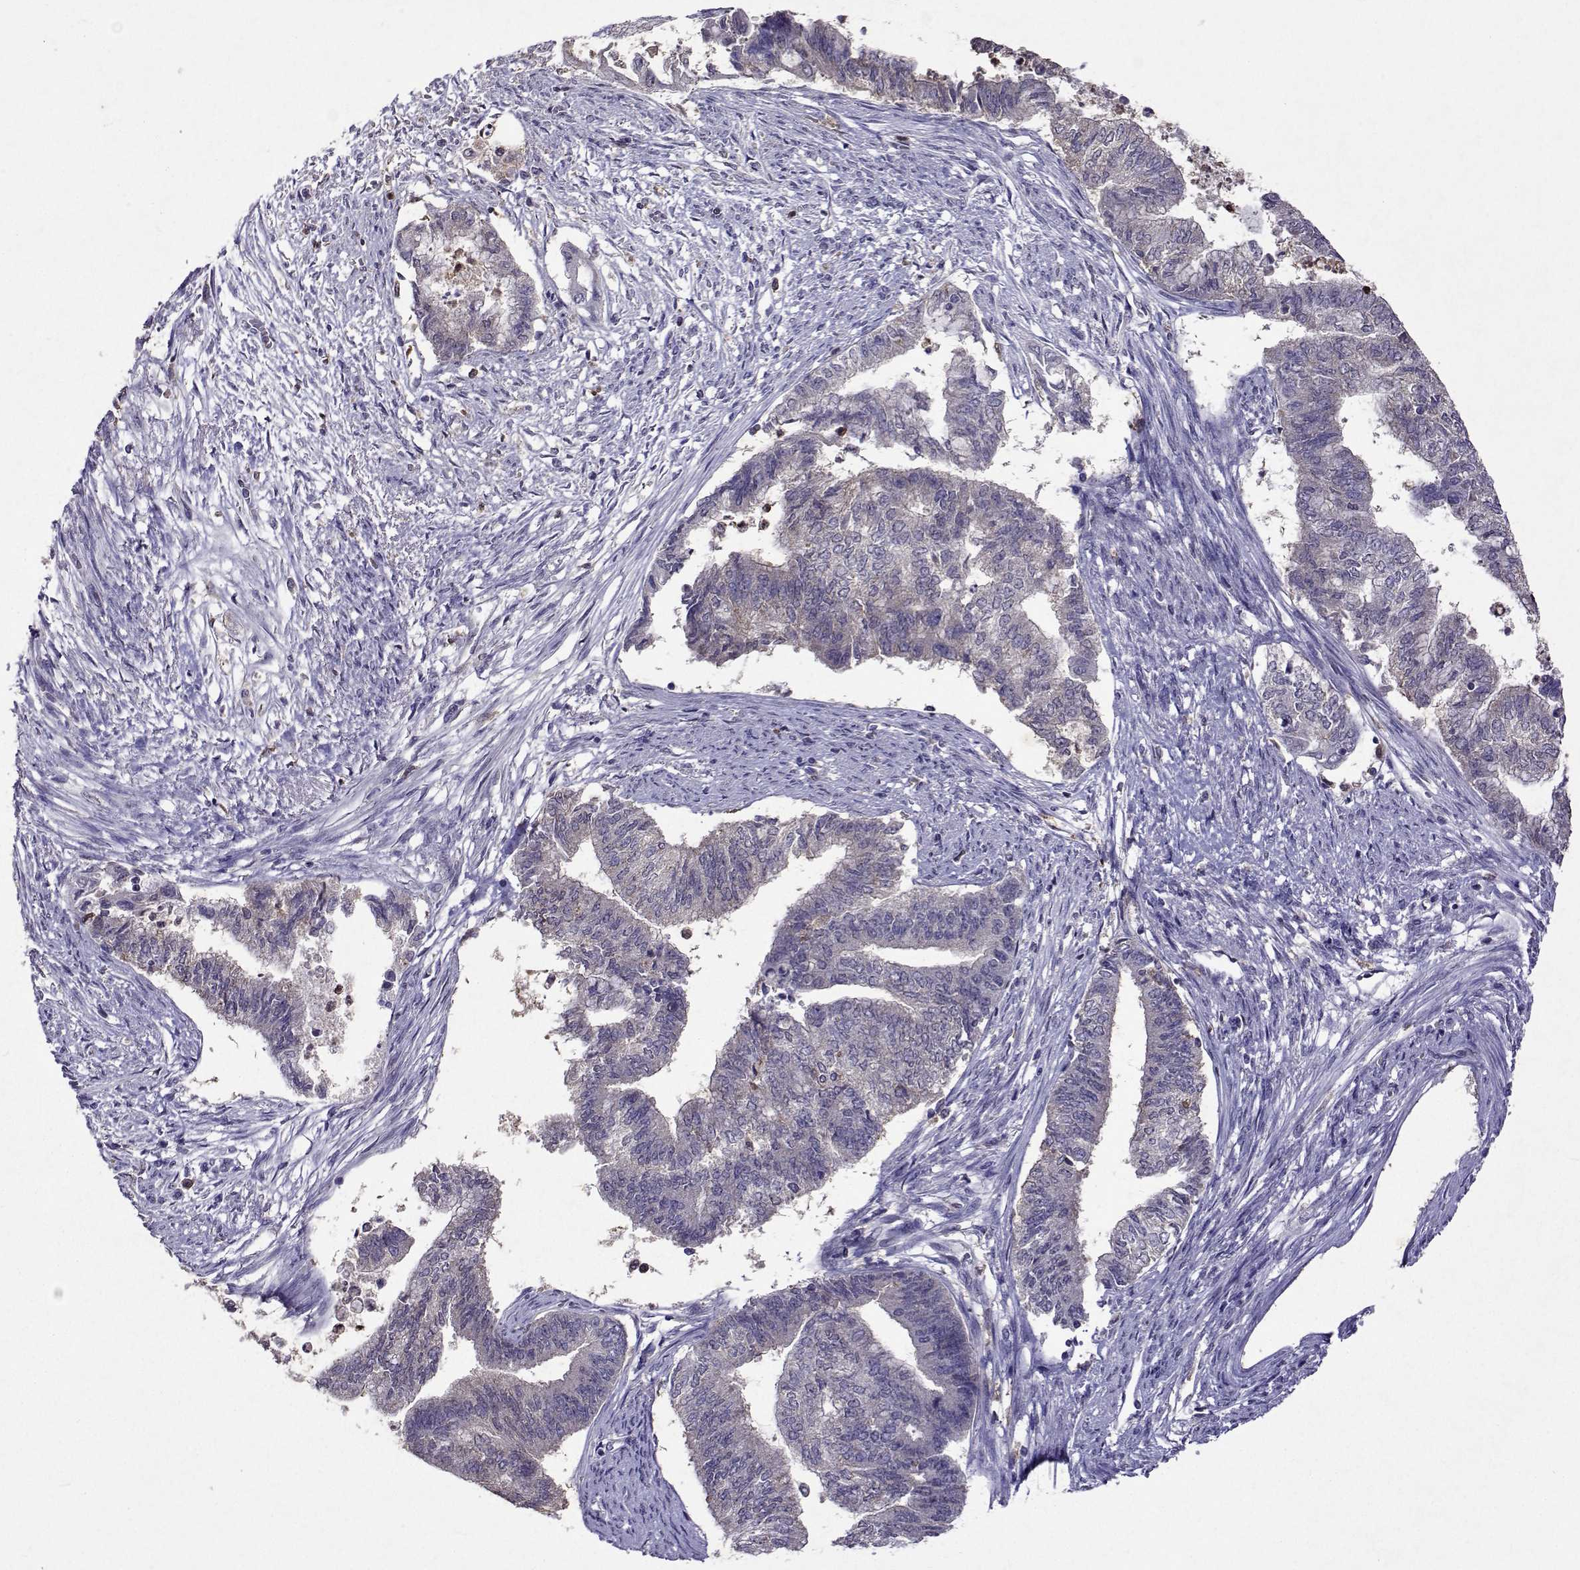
{"staining": {"intensity": "negative", "quantity": "none", "location": "none"}, "tissue": "endometrial cancer", "cell_type": "Tumor cells", "image_type": "cancer", "snomed": [{"axis": "morphology", "description": "Adenocarcinoma, NOS"}, {"axis": "topography", "description": "Endometrium"}], "caption": "High magnification brightfield microscopy of endometrial cancer (adenocarcinoma) stained with DAB (brown) and counterstained with hematoxylin (blue): tumor cells show no significant expression. (DAB IHC visualized using brightfield microscopy, high magnification).", "gene": "APAF1", "patient": {"sex": "female", "age": 65}}